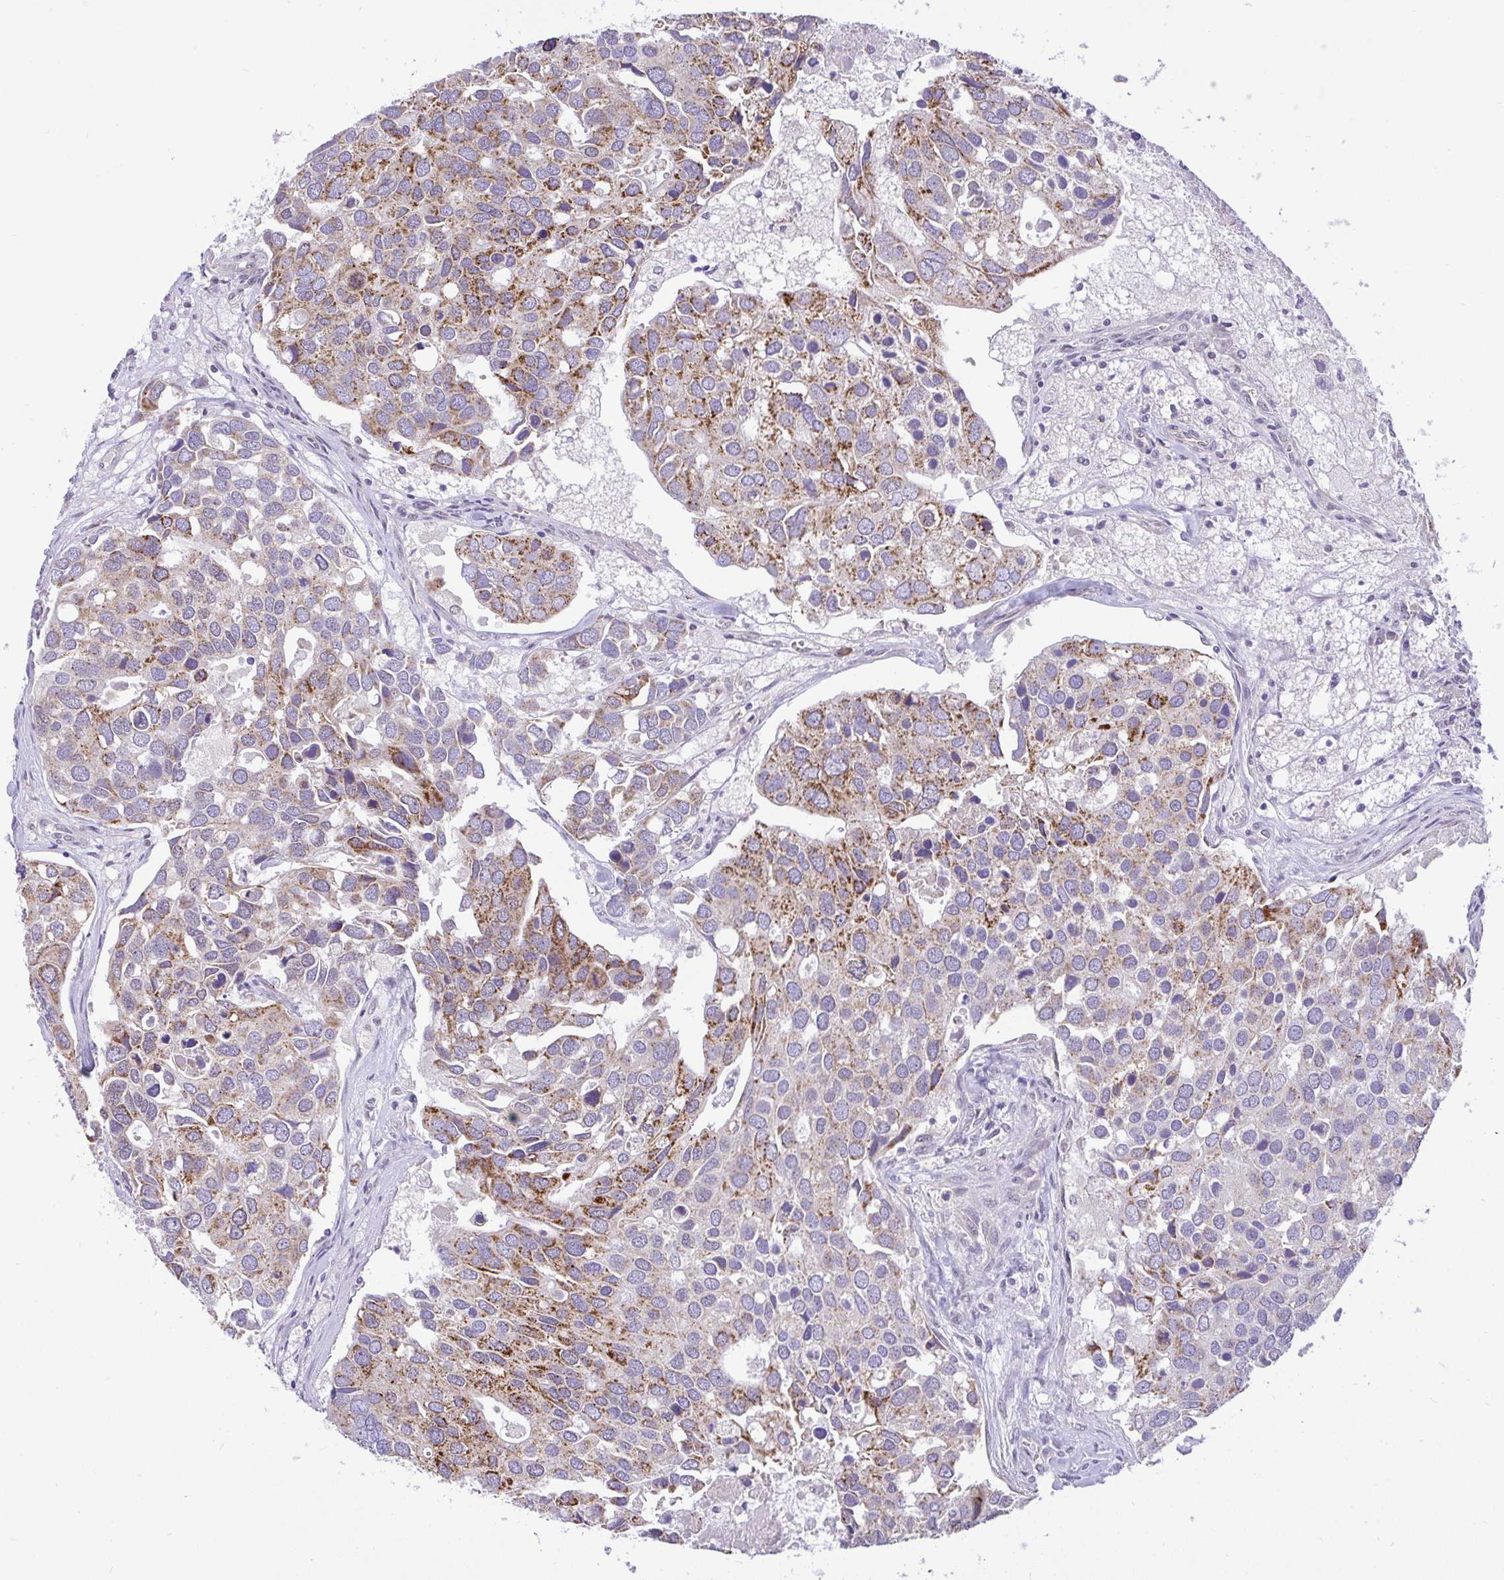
{"staining": {"intensity": "moderate", "quantity": "25%-75%", "location": "cytoplasmic/membranous"}, "tissue": "breast cancer", "cell_type": "Tumor cells", "image_type": "cancer", "snomed": [{"axis": "morphology", "description": "Duct carcinoma"}, {"axis": "topography", "description": "Breast"}], "caption": "Breast cancer (infiltrating ductal carcinoma) stained with a brown dye displays moderate cytoplasmic/membranous positive positivity in about 25%-75% of tumor cells.", "gene": "PYCR2", "patient": {"sex": "female", "age": 83}}